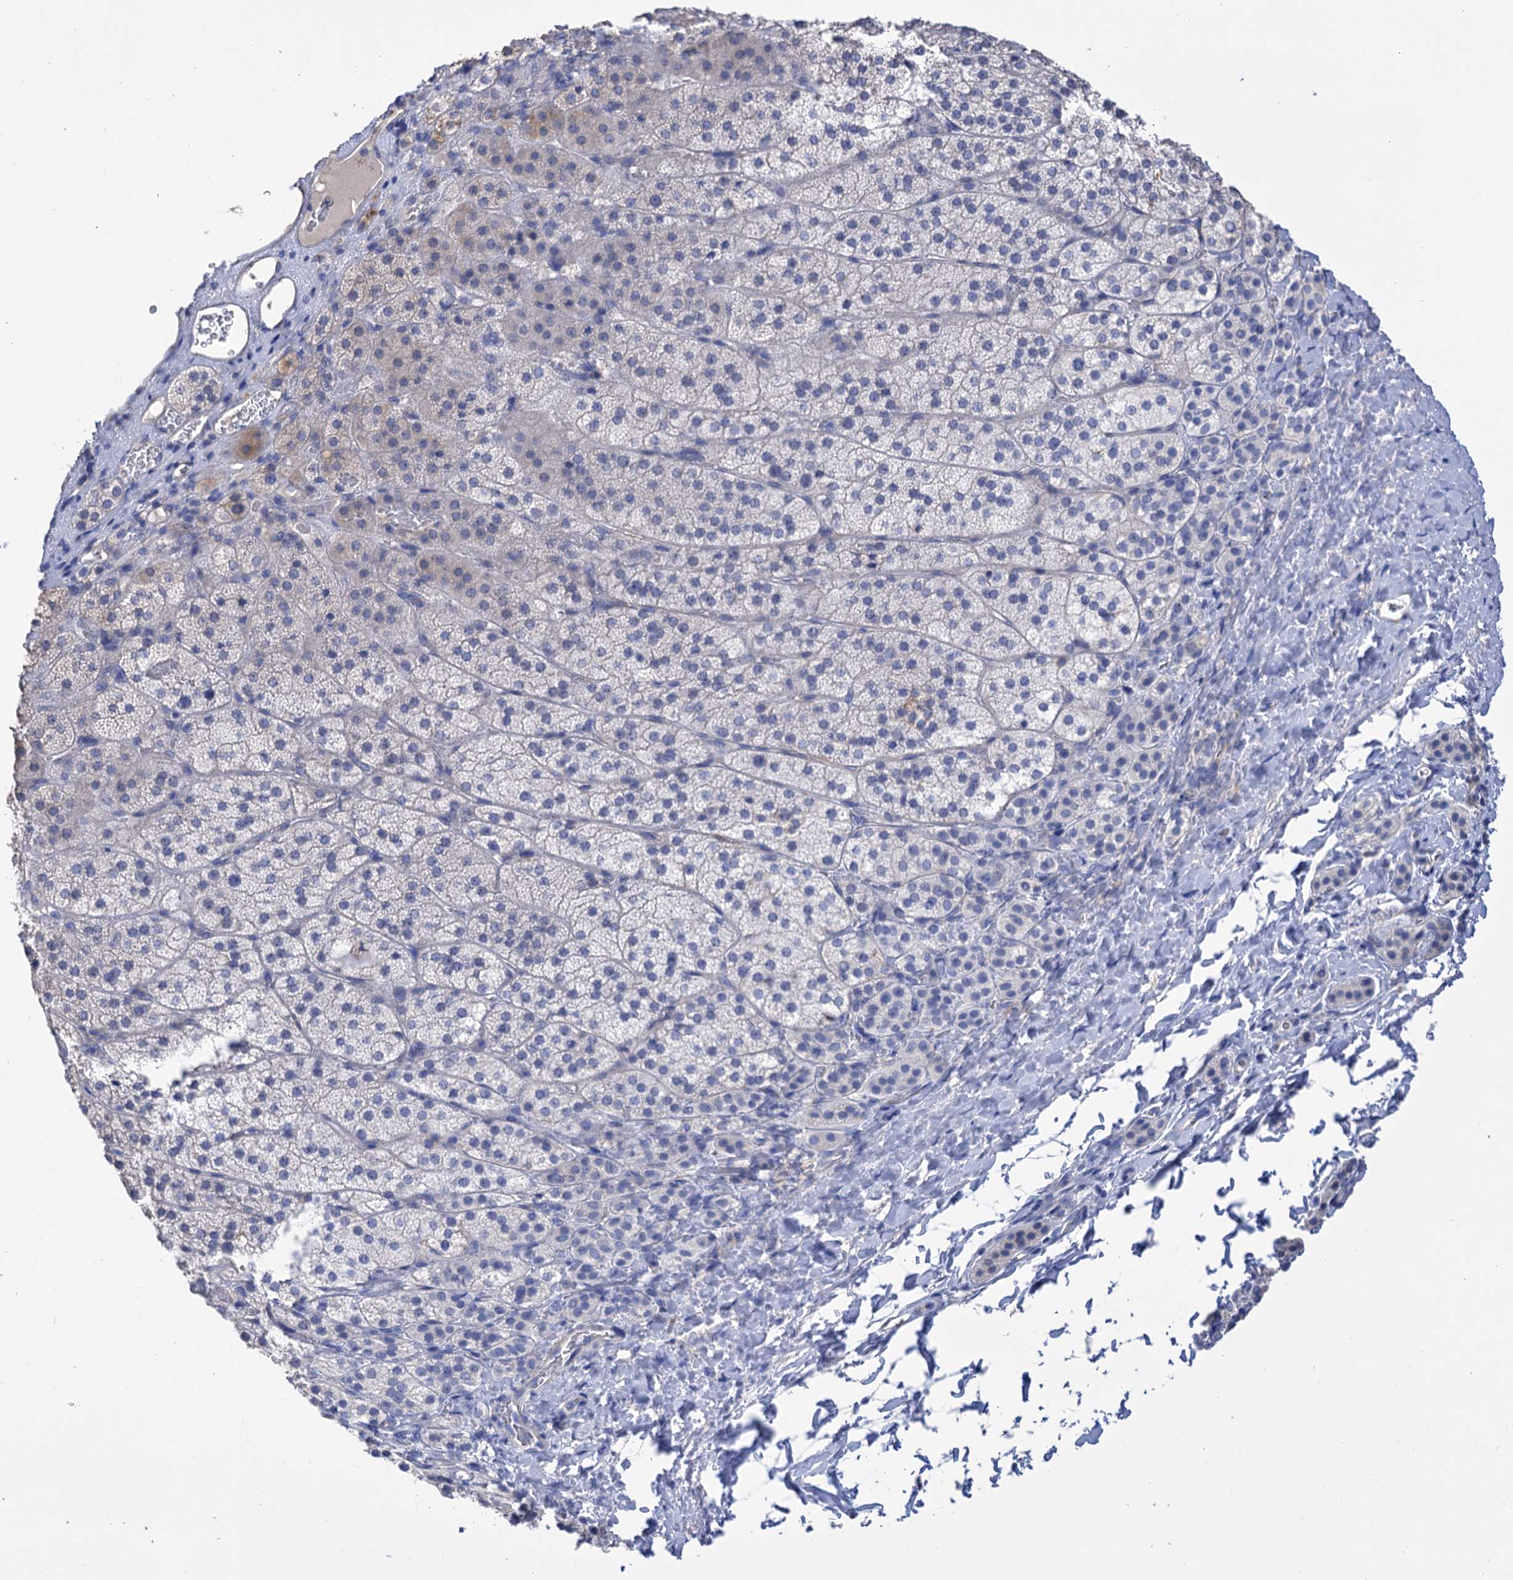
{"staining": {"intensity": "negative", "quantity": "none", "location": "none"}, "tissue": "adrenal gland", "cell_type": "Glandular cells", "image_type": "normal", "snomed": [{"axis": "morphology", "description": "Normal tissue, NOS"}, {"axis": "topography", "description": "Adrenal gland"}], "caption": "Immunohistochemistry (IHC) of unremarkable human adrenal gland displays no expression in glandular cells.", "gene": "BBS4", "patient": {"sex": "female", "age": 44}}